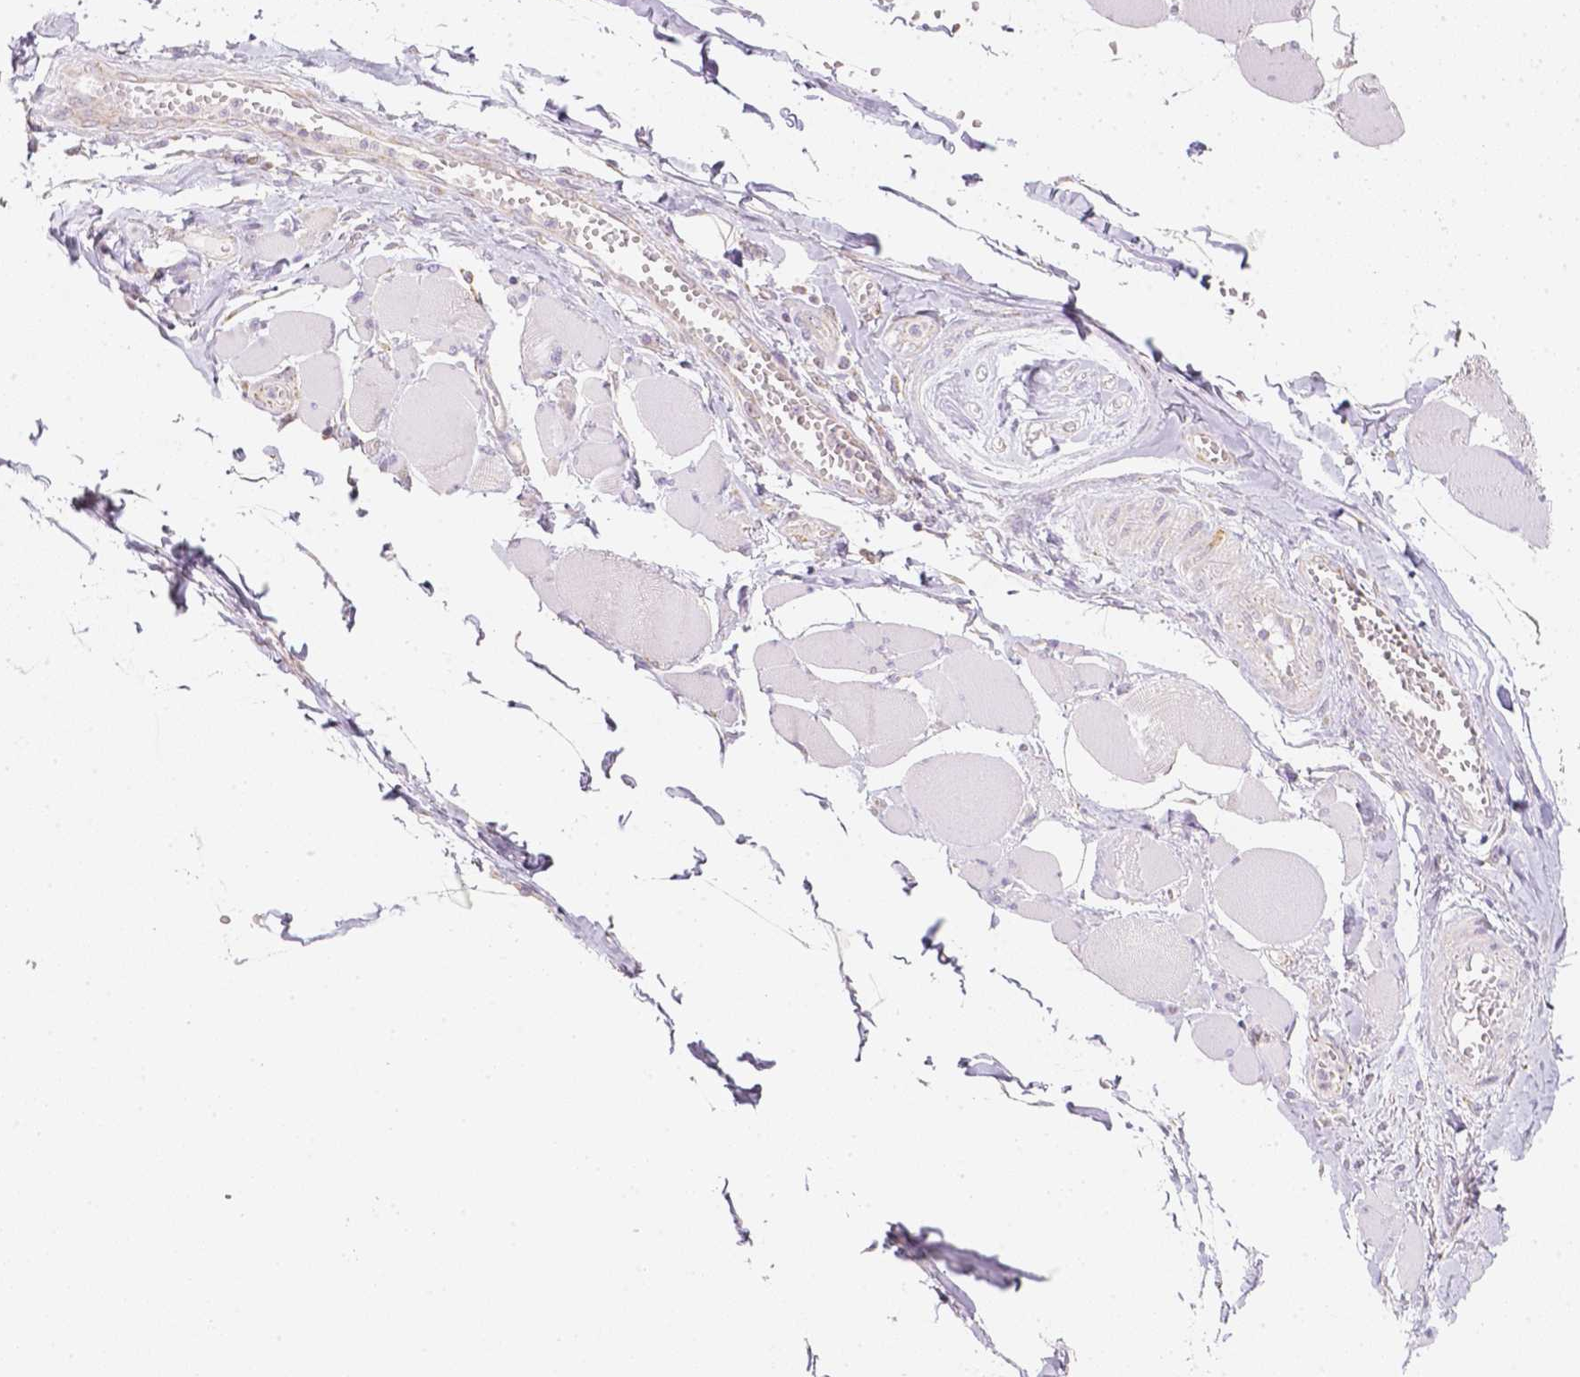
{"staining": {"intensity": "negative", "quantity": "none", "location": "none"}, "tissue": "skeletal muscle", "cell_type": "Myocytes", "image_type": "normal", "snomed": [{"axis": "morphology", "description": "Normal tissue, NOS"}, {"axis": "topography", "description": "Skeletal muscle"}], "caption": "Myocytes show no significant staining in unremarkable skeletal muscle.", "gene": "NVL", "patient": {"sex": "female", "age": 75}}